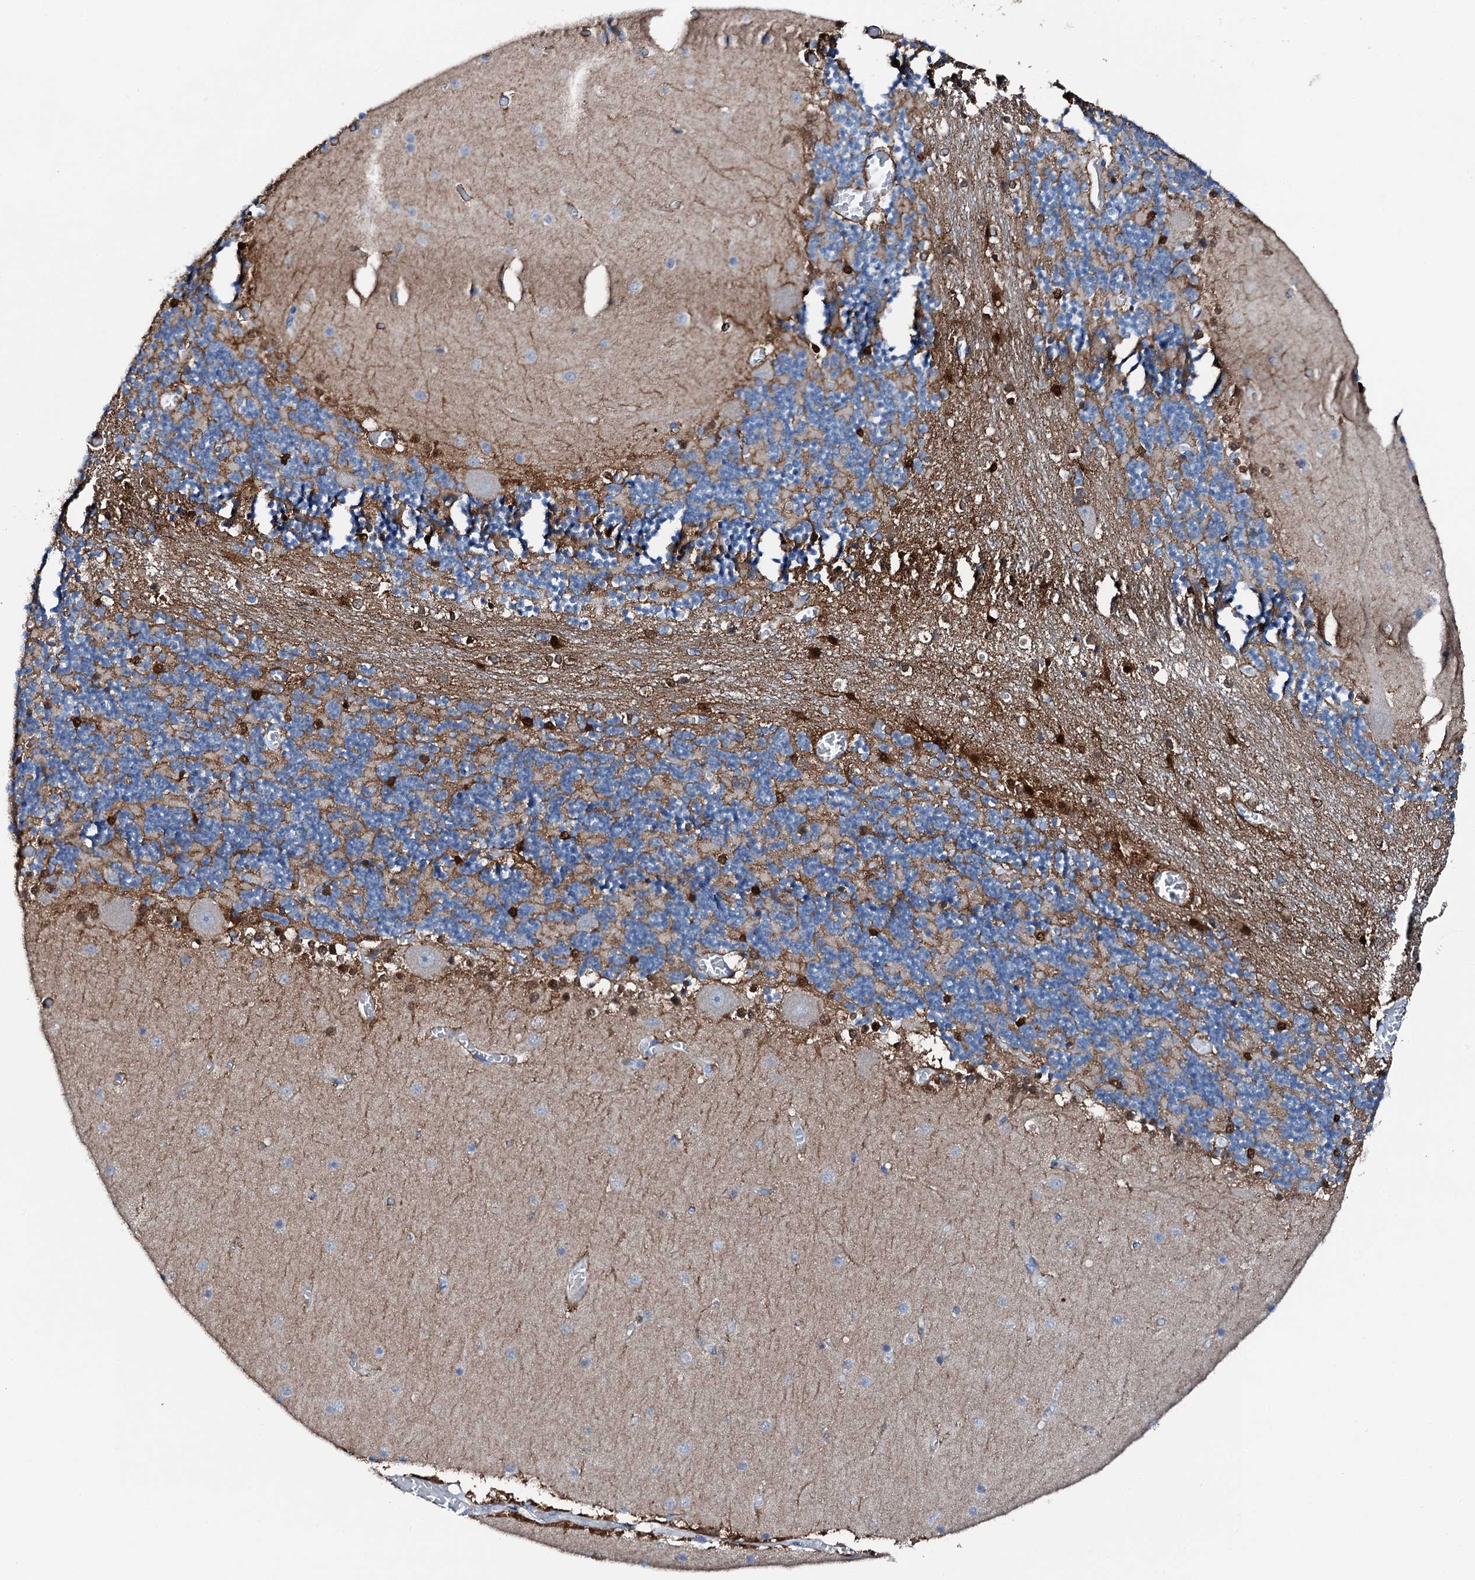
{"staining": {"intensity": "moderate", "quantity": "<25%", "location": "cytoplasmic/membranous"}, "tissue": "cerebellum", "cell_type": "Cells in granular layer", "image_type": "normal", "snomed": [{"axis": "morphology", "description": "Normal tissue, NOS"}, {"axis": "topography", "description": "Cerebellum"}], "caption": "The photomicrograph shows staining of benign cerebellum, revealing moderate cytoplasmic/membranous protein staining (brown color) within cells in granular layer.", "gene": "GFOD2", "patient": {"sex": "female", "age": 28}}